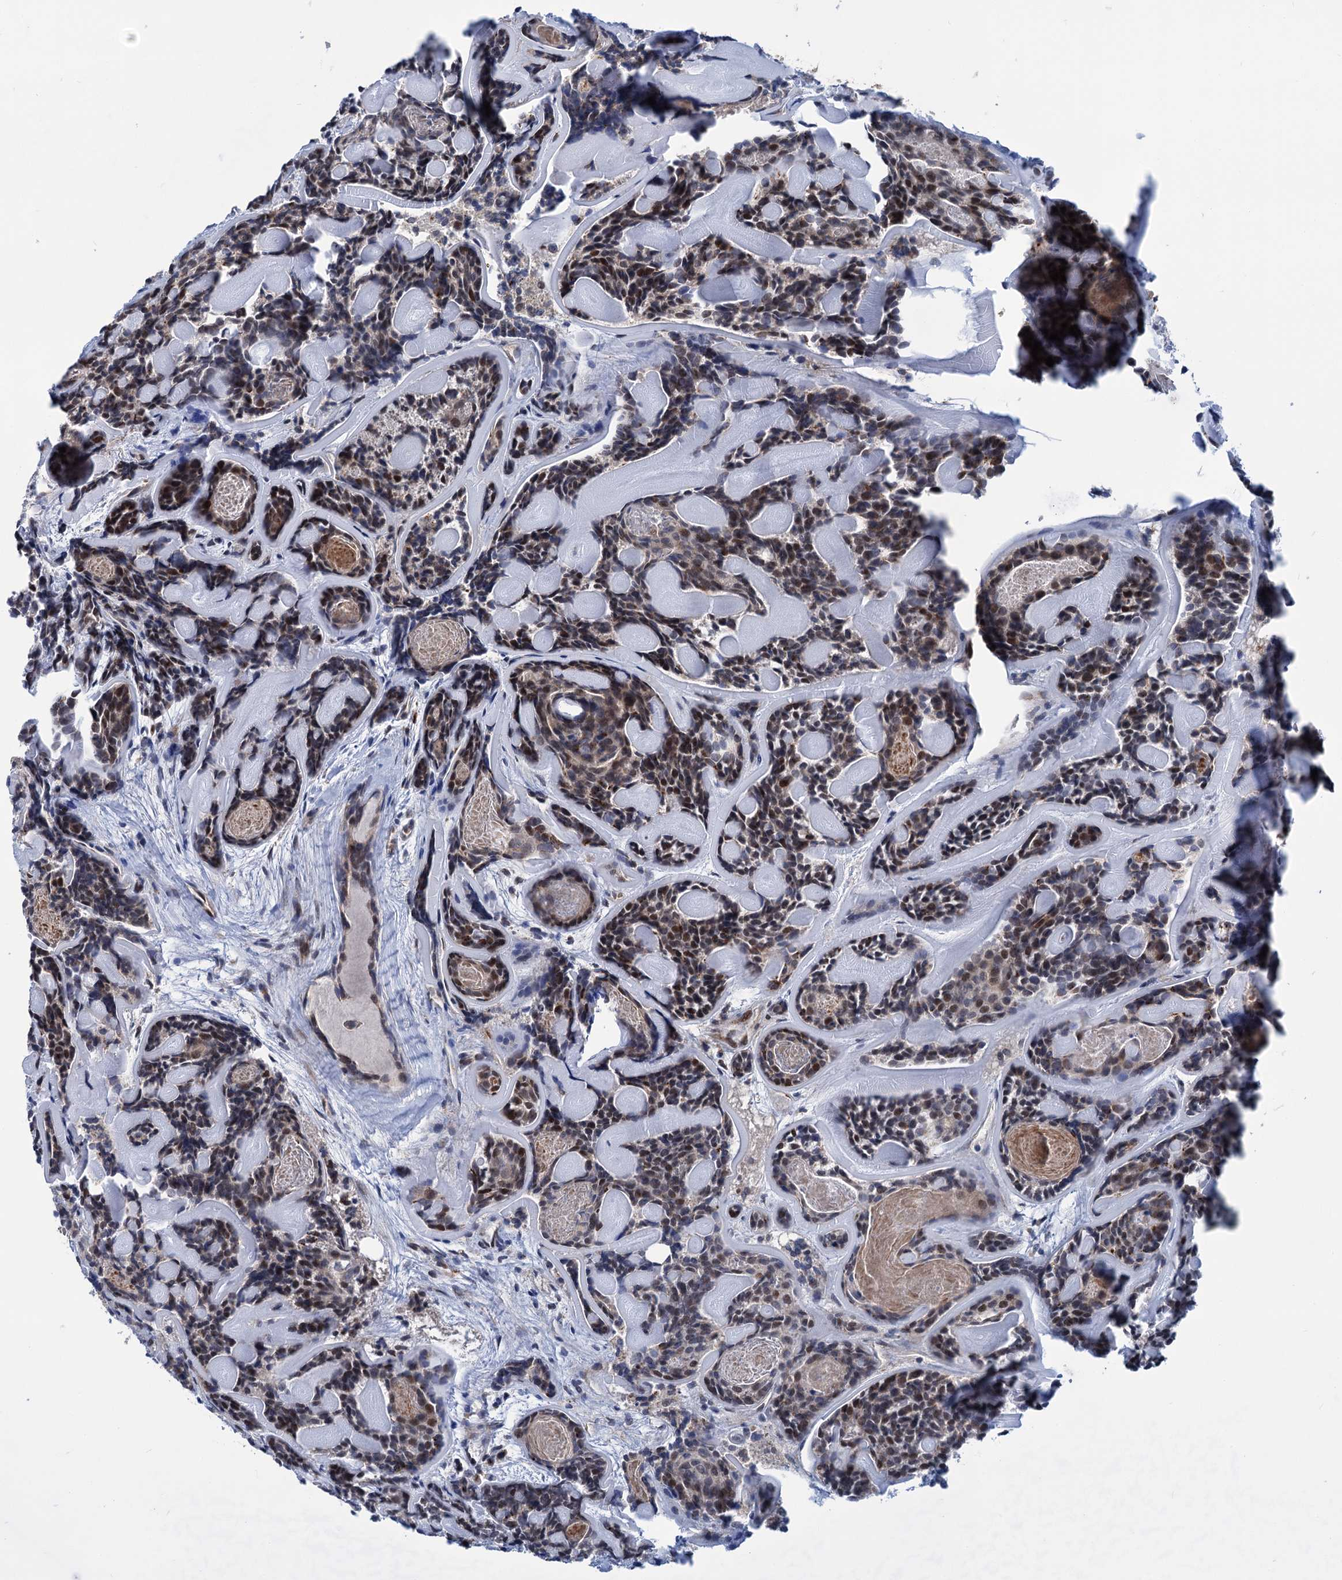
{"staining": {"intensity": "moderate", "quantity": "25%-75%", "location": "nuclear"}, "tissue": "head and neck cancer", "cell_type": "Tumor cells", "image_type": "cancer", "snomed": [{"axis": "morphology", "description": "Adenocarcinoma, NOS"}, {"axis": "topography", "description": "Salivary gland"}, {"axis": "topography", "description": "Head-Neck"}], "caption": "Head and neck cancer (adenocarcinoma) stained with DAB (3,3'-diaminobenzidine) IHC displays medium levels of moderate nuclear staining in about 25%-75% of tumor cells.", "gene": "ELP4", "patient": {"sex": "female", "age": 63}}